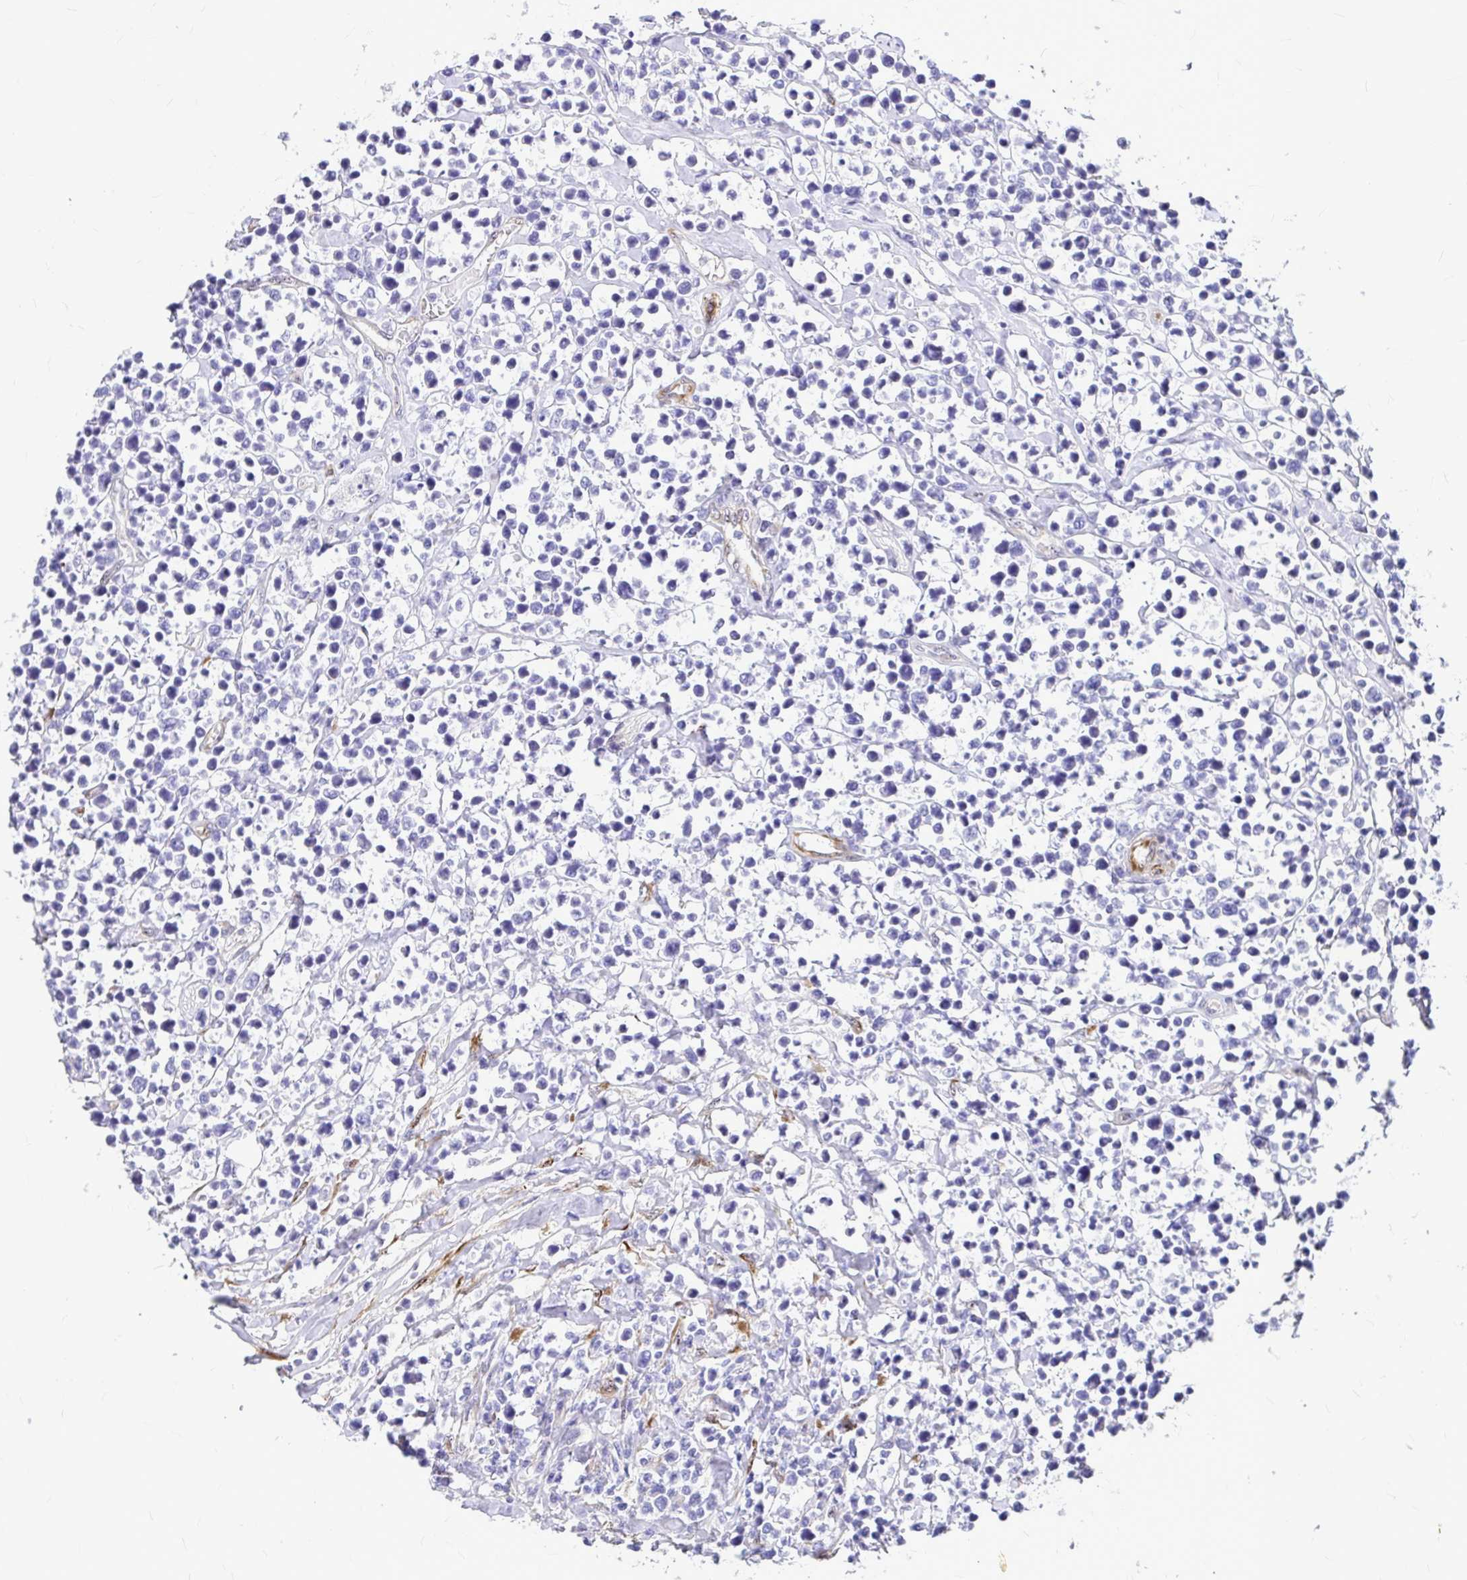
{"staining": {"intensity": "negative", "quantity": "none", "location": "none"}, "tissue": "lymphoma", "cell_type": "Tumor cells", "image_type": "cancer", "snomed": [{"axis": "morphology", "description": "Malignant lymphoma, non-Hodgkin's type, High grade"}, {"axis": "topography", "description": "Soft tissue"}], "caption": "Protein analysis of lymphoma exhibits no significant expression in tumor cells. Brightfield microscopy of IHC stained with DAB (3,3'-diaminobenzidine) (brown) and hematoxylin (blue), captured at high magnification.", "gene": "GABBR2", "patient": {"sex": "female", "age": 56}}